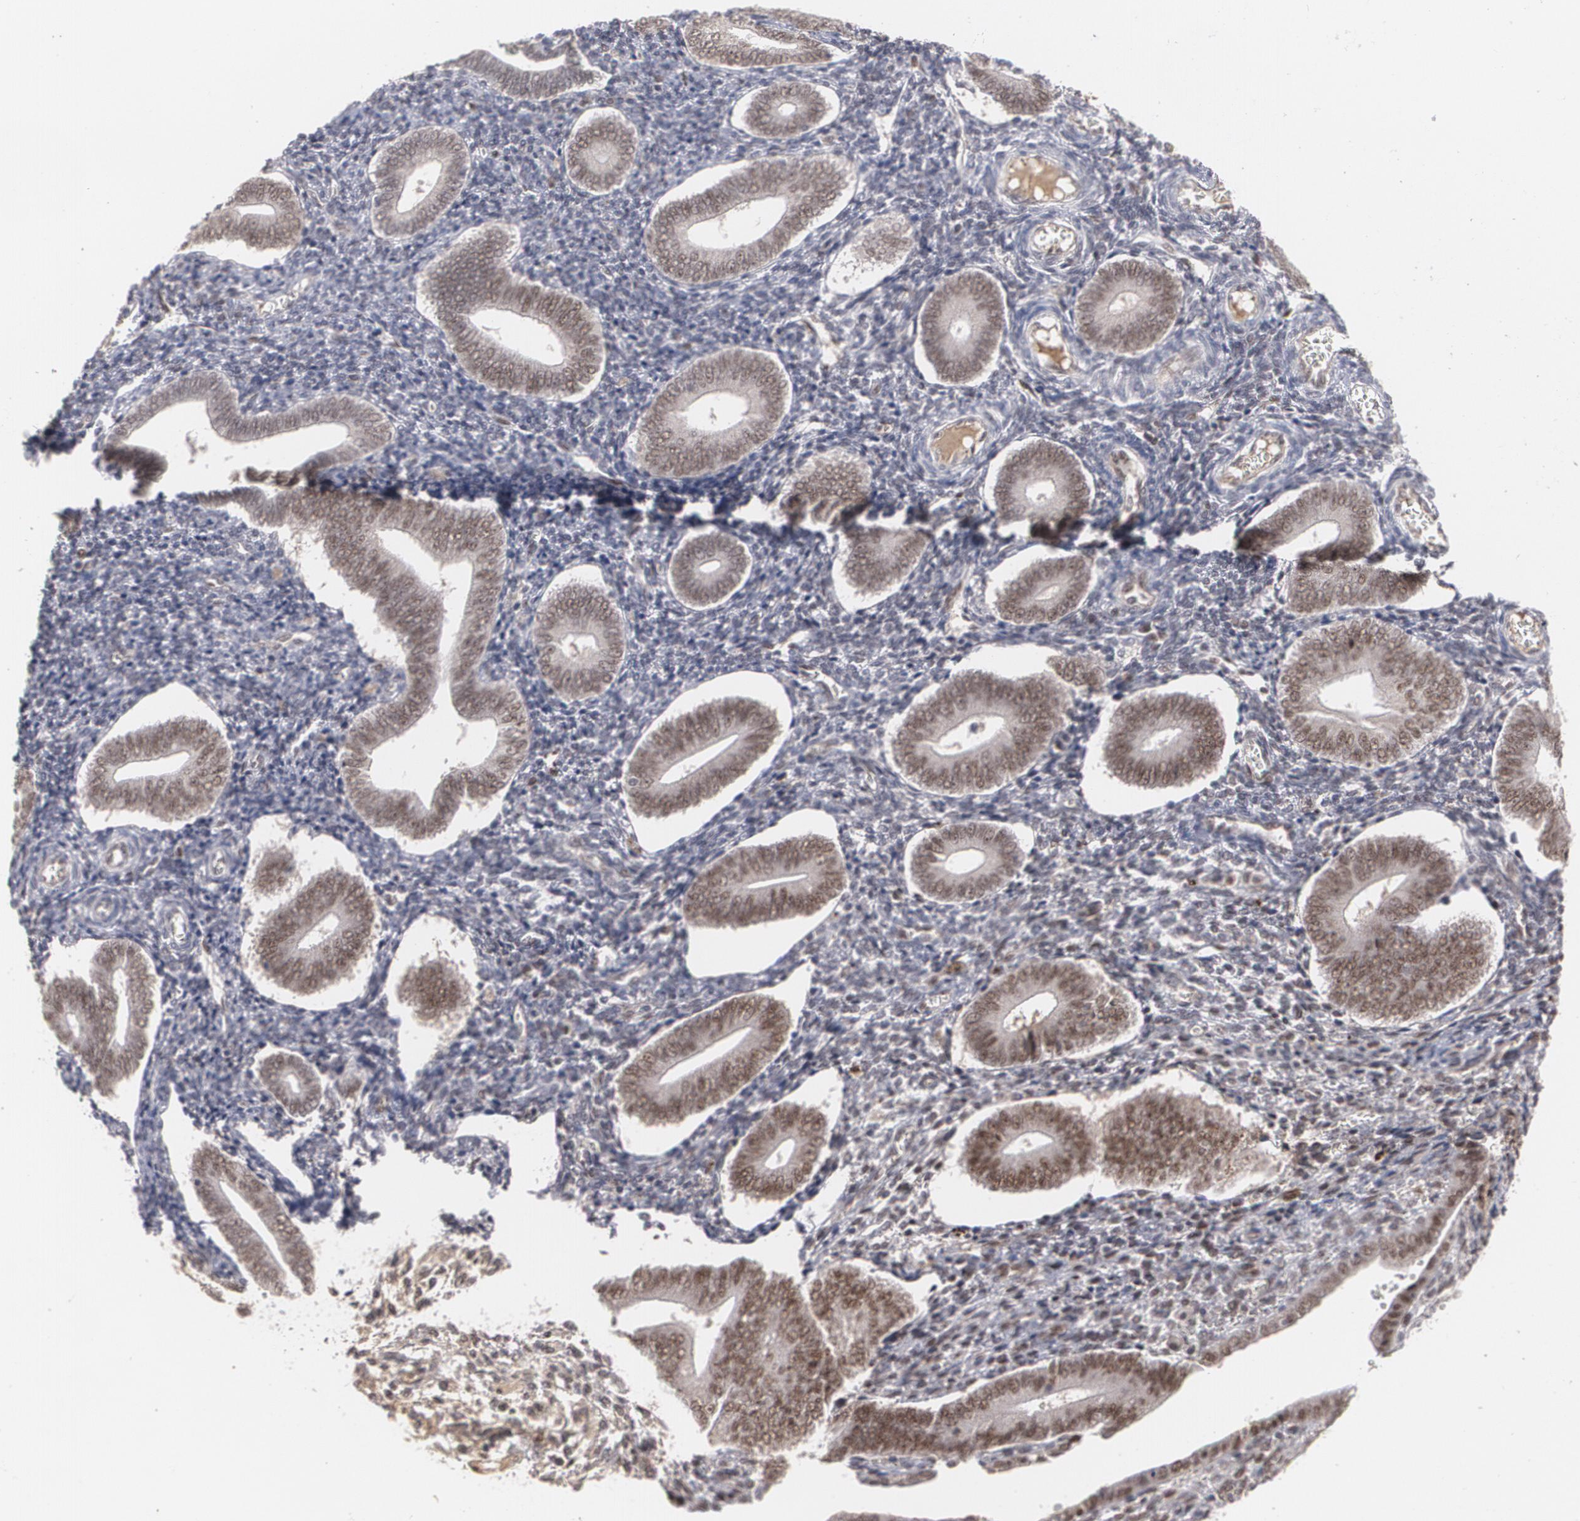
{"staining": {"intensity": "weak", "quantity": "25%-75%", "location": "nuclear"}, "tissue": "endometrium", "cell_type": "Cells in endometrial stroma", "image_type": "normal", "snomed": [{"axis": "morphology", "description": "Normal tissue, NOS"}, {"axis": "topography", "description": "Uterus"}, {"axis": "topography", "description": "Endometrium"}], "caption": "Brown immunohistochemical staining in unremarkable human endometrium displays weak nuclear expression in approximately 25%-75% of cells in endometrial stroma.", "gene": "INTS6L", "patient": {"sex": "female", "age": 33}}